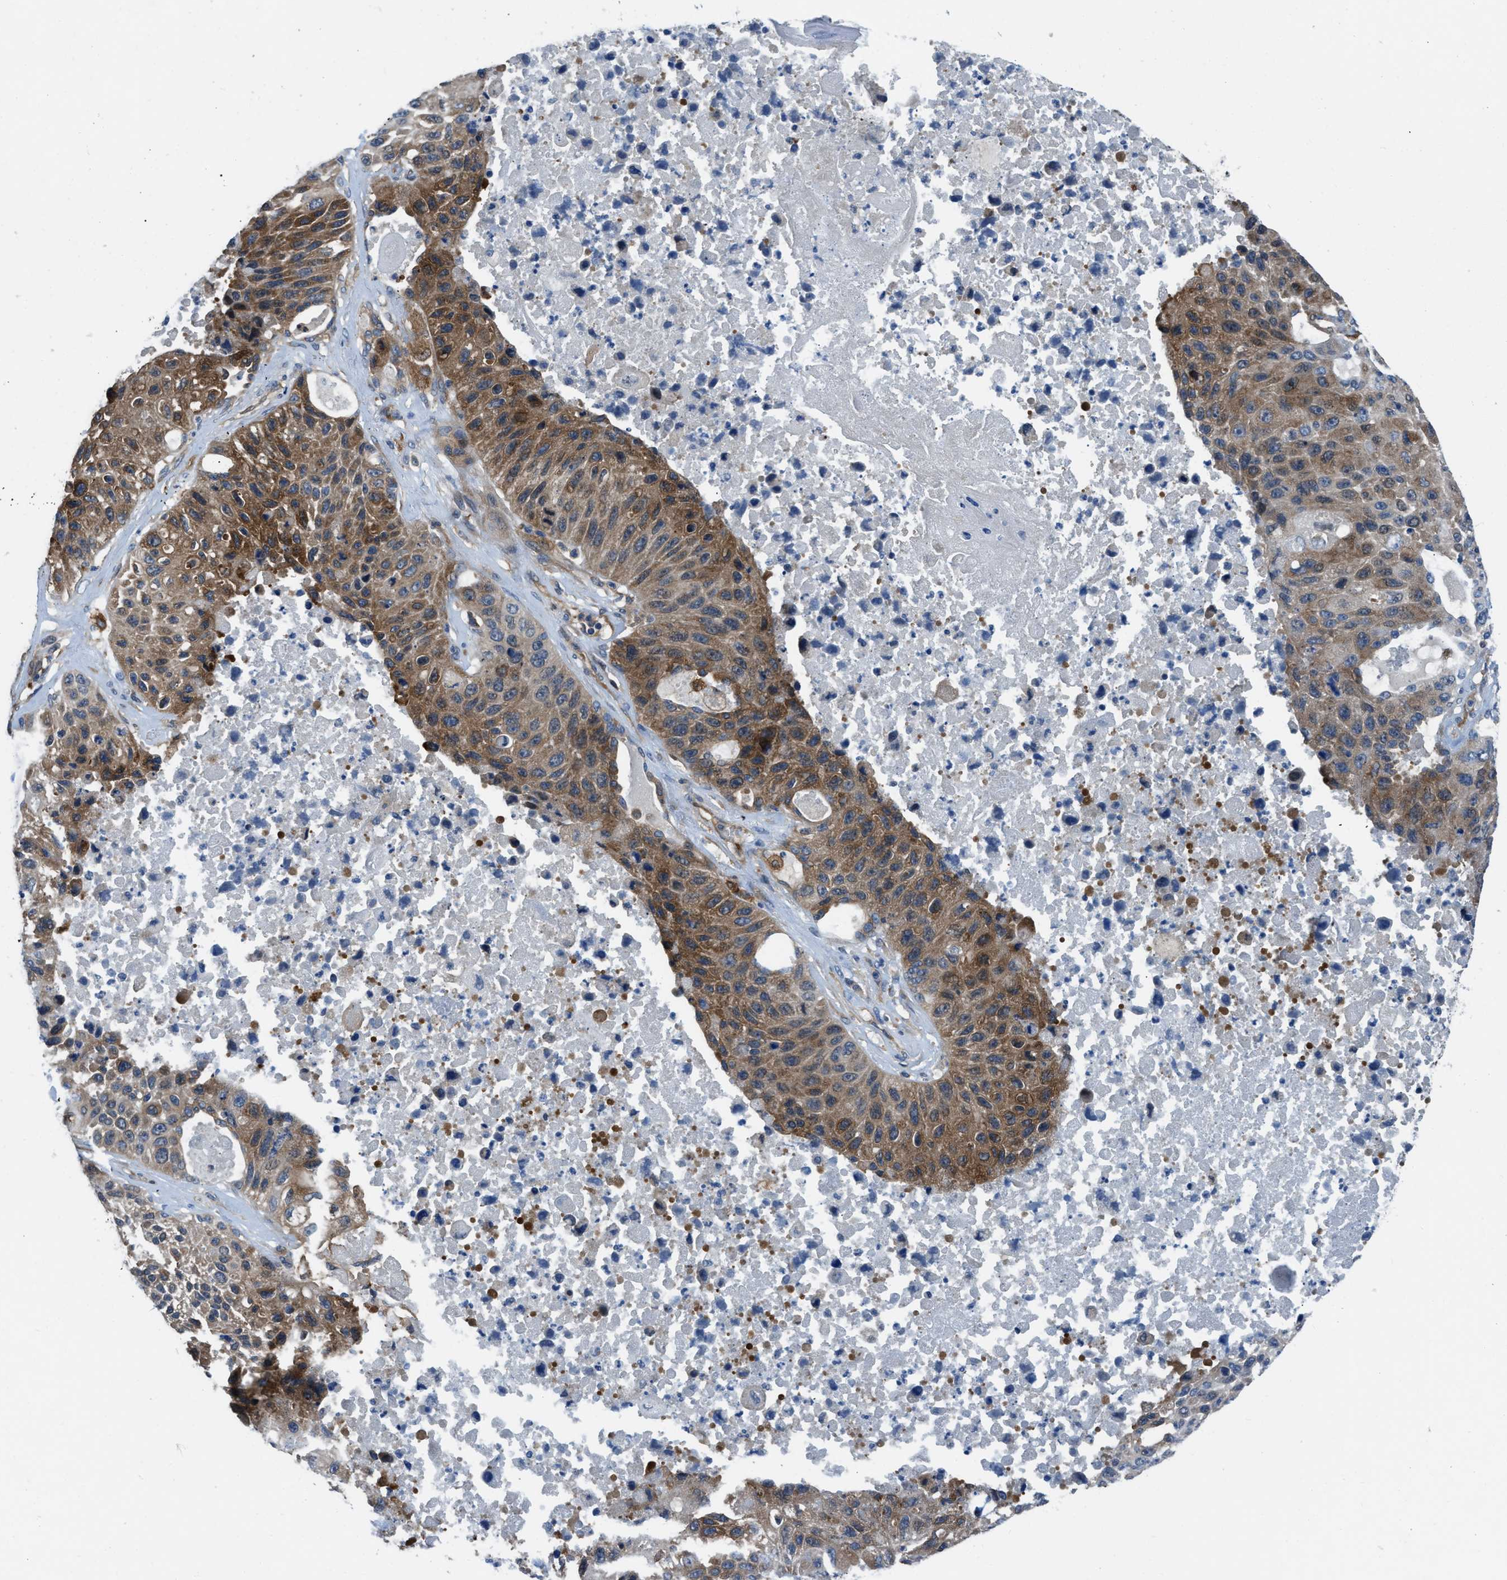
{"staining": {"intensity": "moderate", "quantity": ">75%", "location": "cytoplasmic/membranous"}, "tissue": "lung cancer", "cell_type": "Tumor cells", "image_type": "cancer", "snomed": [{"axis": "morphology", "description": "Squamous cell carcinoma, NOS"}, {"axis": "topography", "description": "Lung"}], "caption": "Immunohistochemistry of human lung cancer (squamous cell carcinoma) shows medium levels of moderate cytoplasmic/membranous staining in approximately >75% of tumor cells.", "gene": "PFKP", "patient": {"sex": "male", "age": 61}}